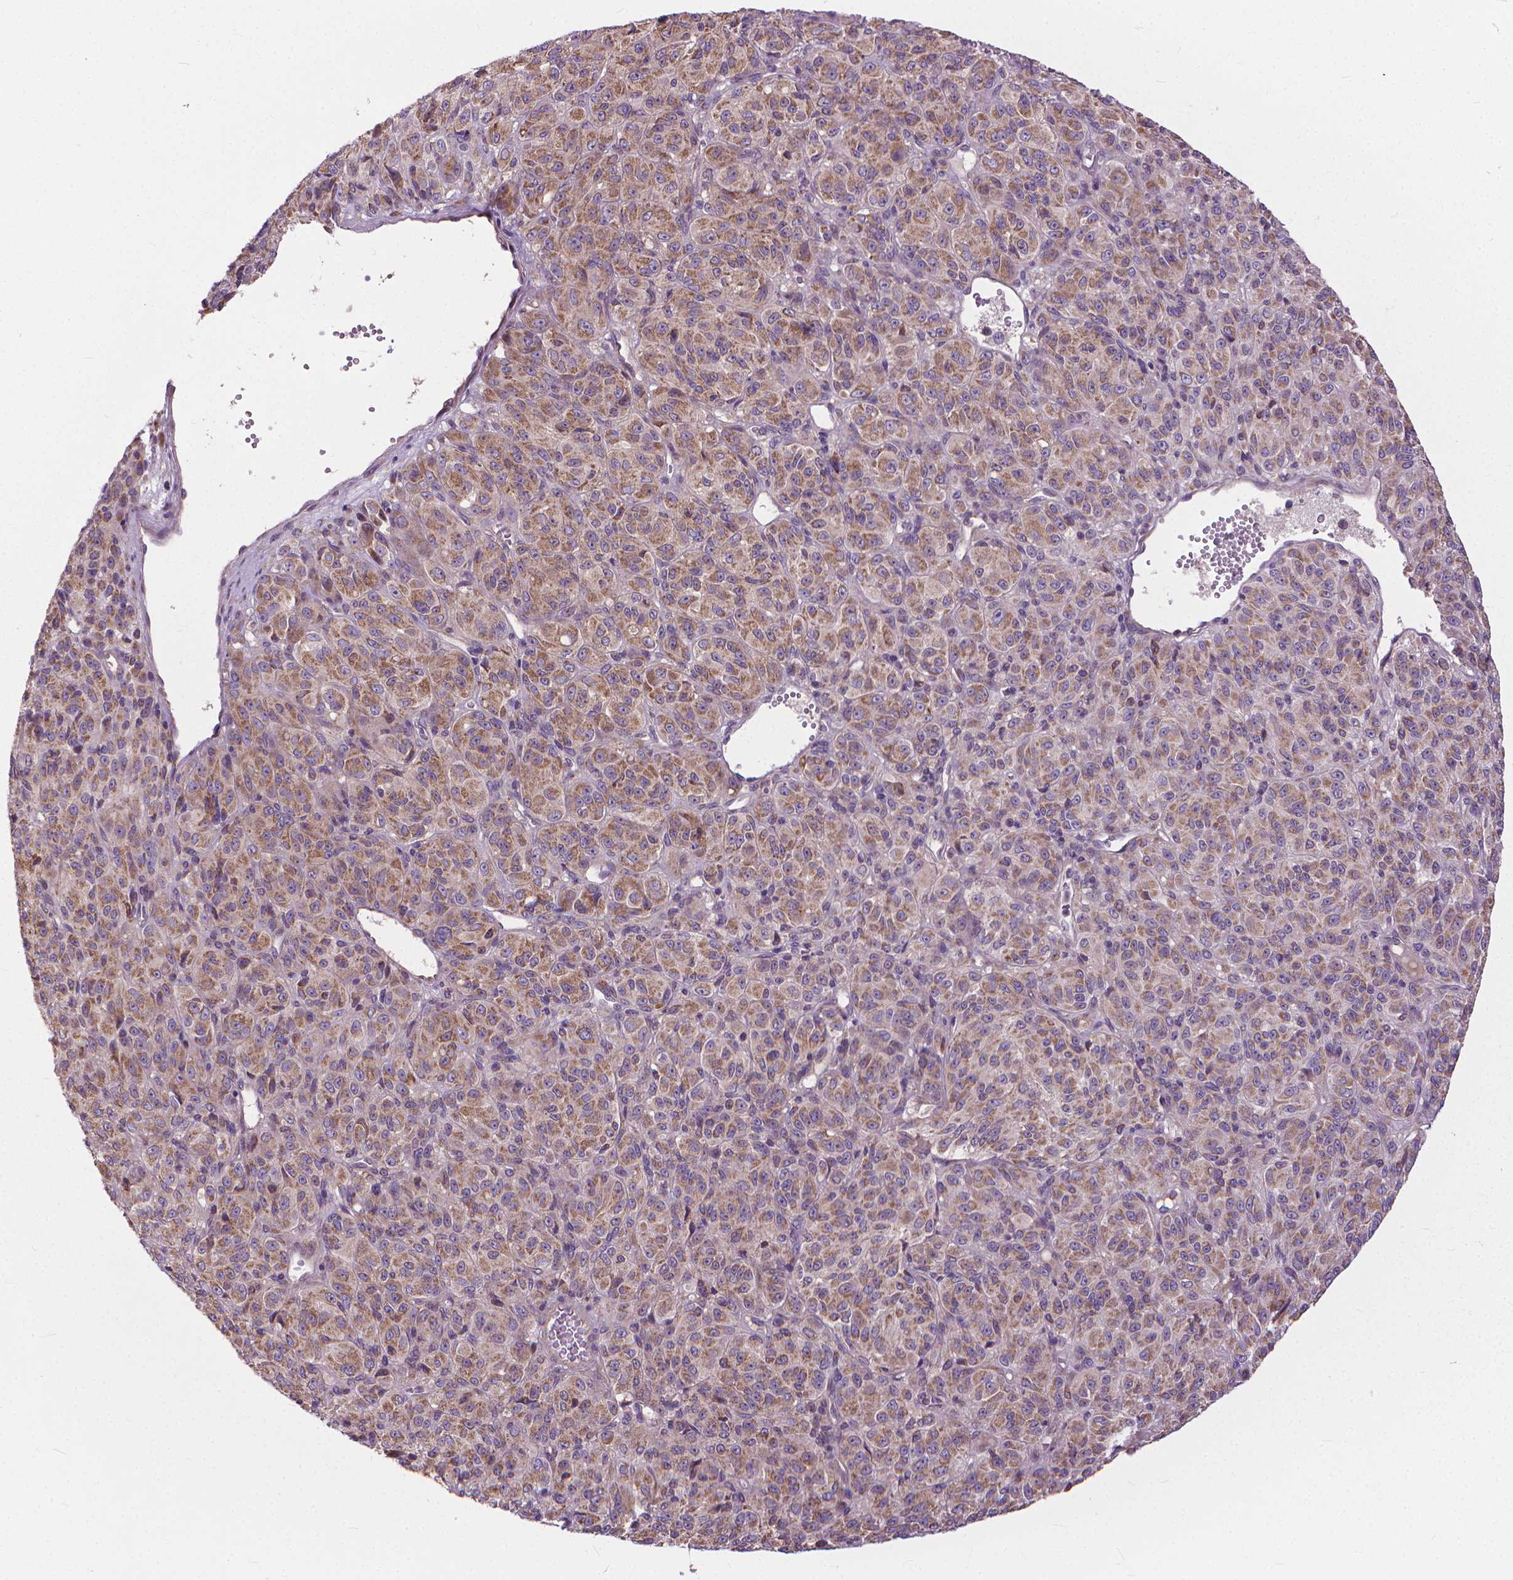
{"staining": {"intensity": "moderate", "quantity": "25%-75%", "location": "cytoplasmic/membranous"}, "tissue": "melanoma", "cell_type": "Tumor cells", "image_type": "cancer", "snomed": [{"axis": "morphology", "description": "Malignant melanoma, Metastatic site"}, {"axis": "topography", "description": "Brain"}], "caption": "IHC photomicrograph of melanoma stained for a protein (brown), which displays medium levels of moderate cytoplasmic/membranous staining in about 25%-75% of tumor cells.", "gene": "NUDT1", "patient": {"sex": "female", "age": 56}}